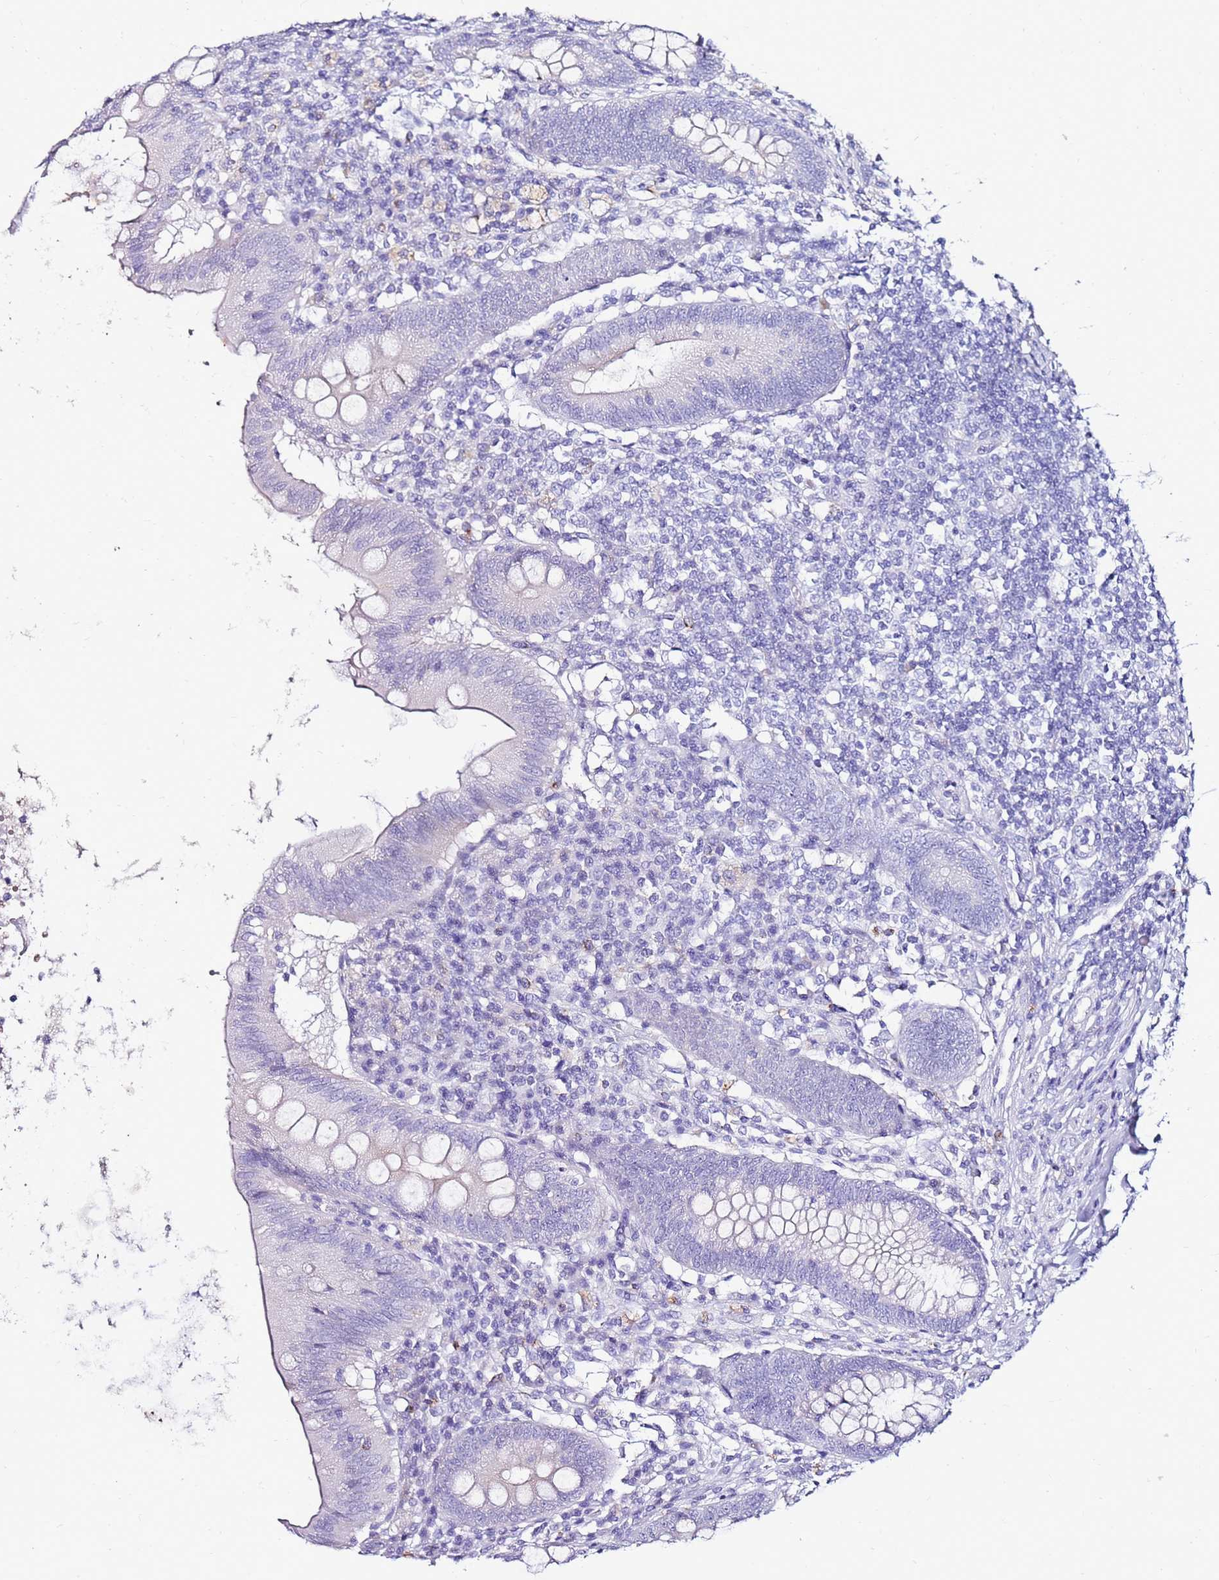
{"staining": {"intensity": "negative", "quantity": "none", "location": "none"}, "tissue": "appendix", "cell_type": "Glandular cells", "image_type": "normal", "snomed": [{"axis": "morphology", "description": "Normal tissue, NOS"}, {"axis": "topography", "description": "Appendix"}], "caption": "The image exhibits no significant staining in glandular cells of appendix. (DAB immunohistochemistry (IHC) with hematoxylin counter stain).", "gene": "EVPLL", "patient": {"sex": "female", "age": 54}}